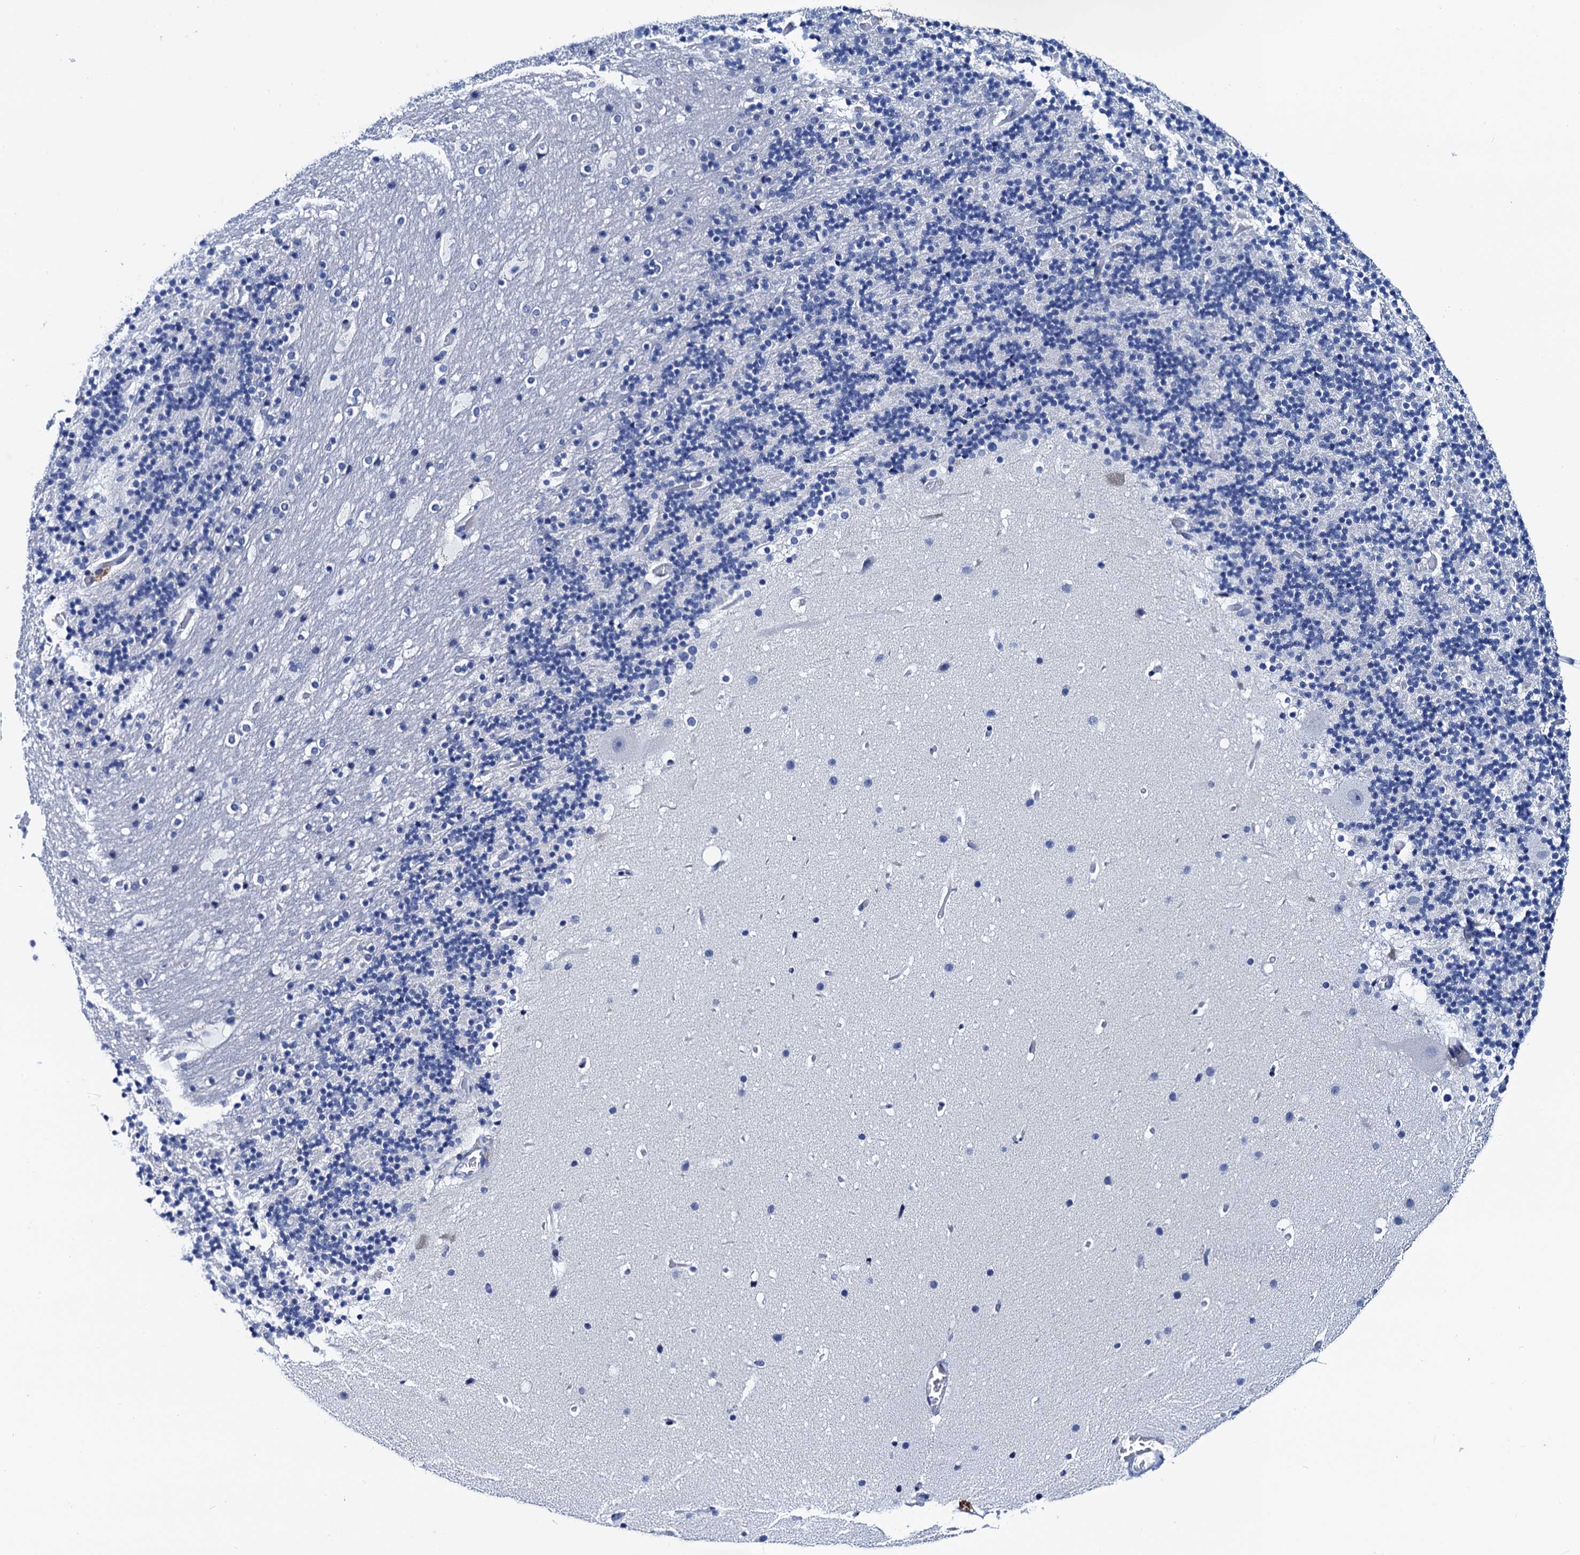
{"staining": {"intensity": "negative", "quantity": "none", "location": "none"}, "tissue": "cerebellum", "cell_type": "Cells in granular layer", "image_type": "normal", "snomed": [{"axis": "morphology", "description": "Normal tissue, NOS"}, {"axis": "topography", "description": "Cerebellum"}], "caption": "There is no significant expression in cells in granular layer of cerebellum. The staining was performed using DAB to visualize the protein expression in brown, while the nuclei were stained in blue with hematoxylin (Magnification: 20x).", "gene": "LYPD3", "patient": {"sex": "male", "age": 57}}